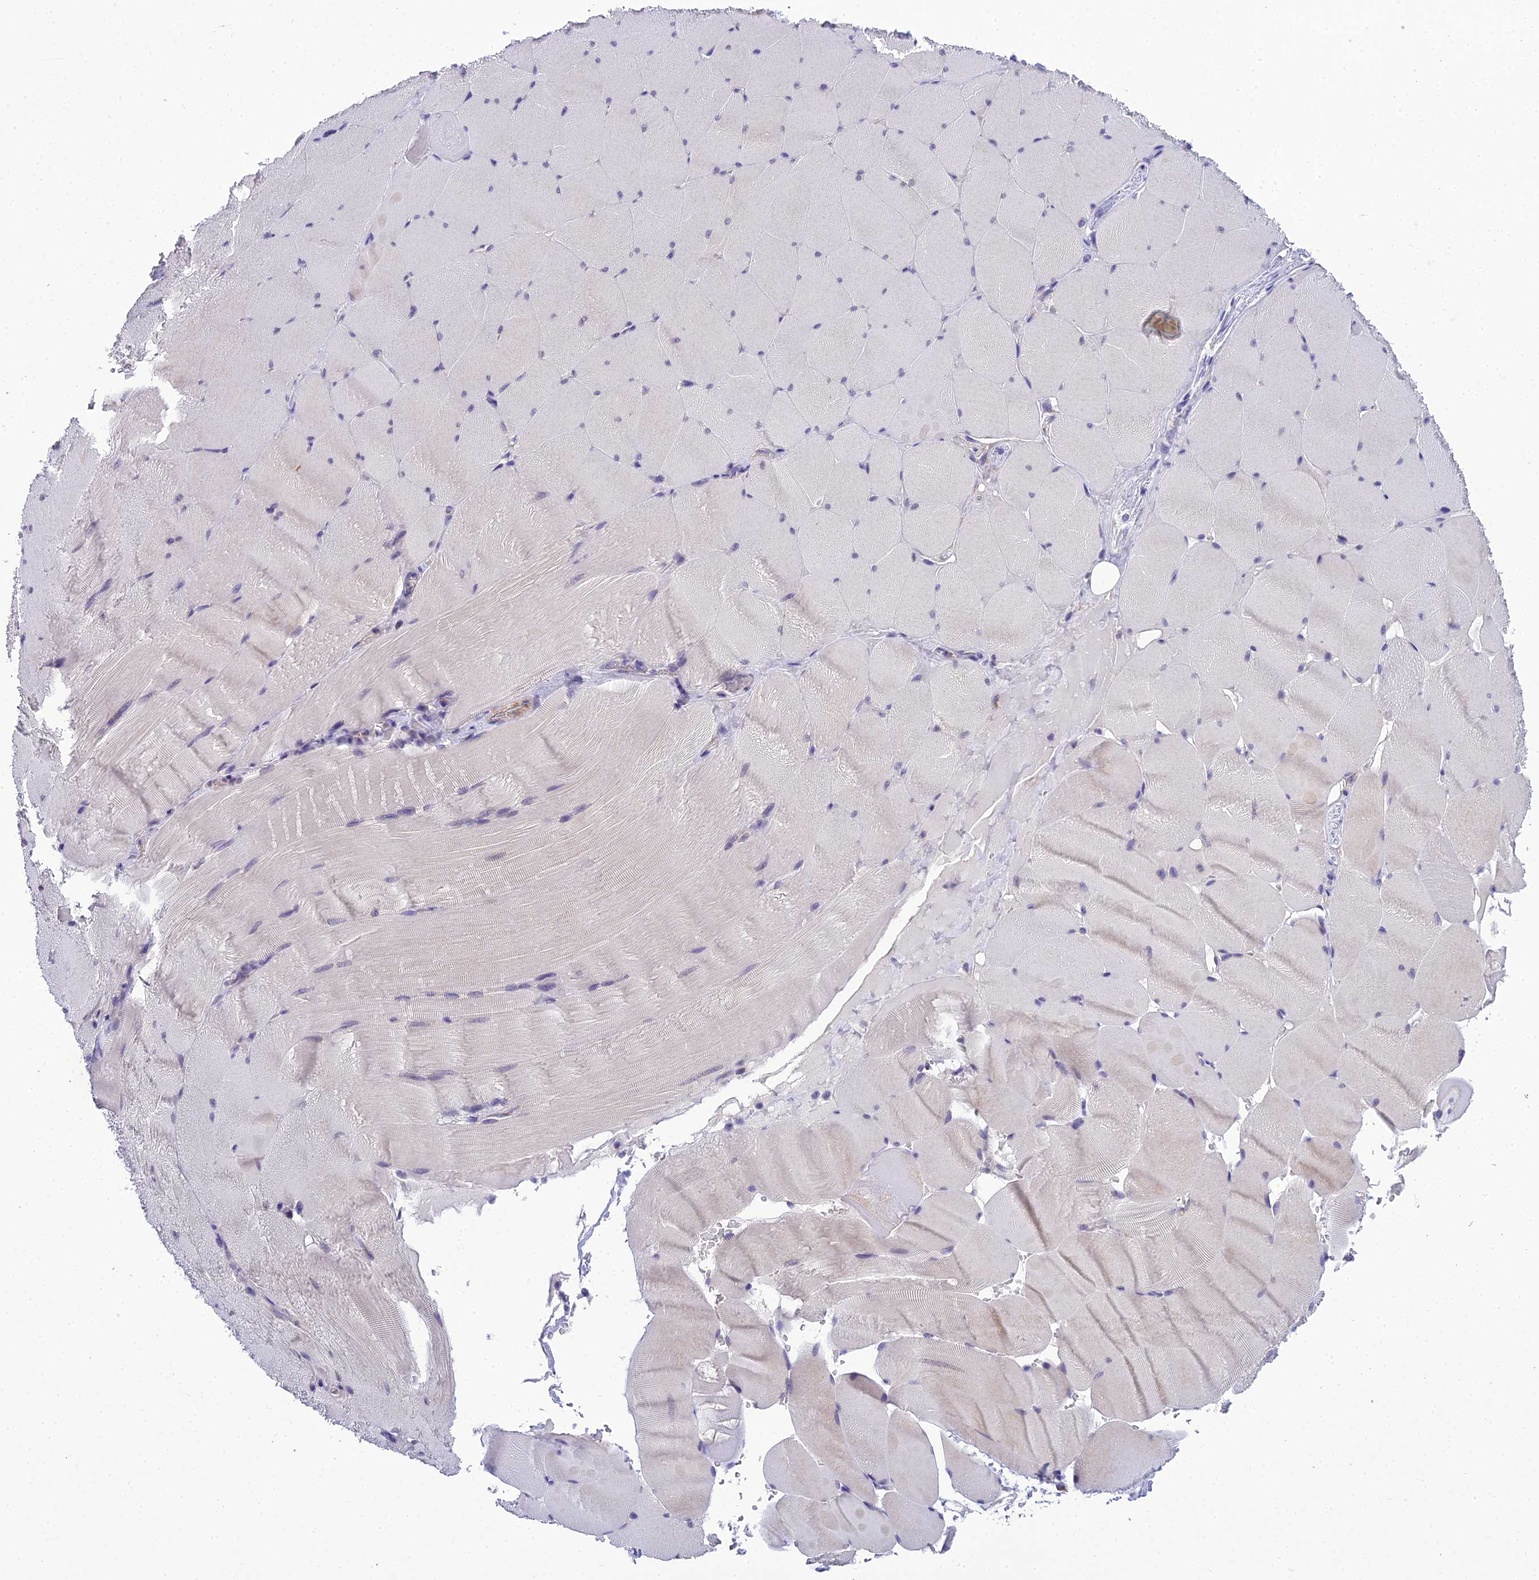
{"staining": {"intensity": "negative", "quantity": "none", "location": "none"}, "tissue": "skeletal muscle", "cell_type": "Myocytes", "image_type": "normal", "snomed": [{"axis": "morphology", "description": "Normal tissue, NOS"}, {"axis": "topography", "description": "Skeletal muscle"}], "caption": "DAB immunohistochemical staining of normal human skeletal muscle shows no significant positivity in myocytes. The staining was performed using DAB to visualize the protein expression in brown, while the nuclei were stained in blue with hematoxylin (Magnification: 20x).", "gene": "GOLPH3", "patient": {"sex": "male", "age": 62}}